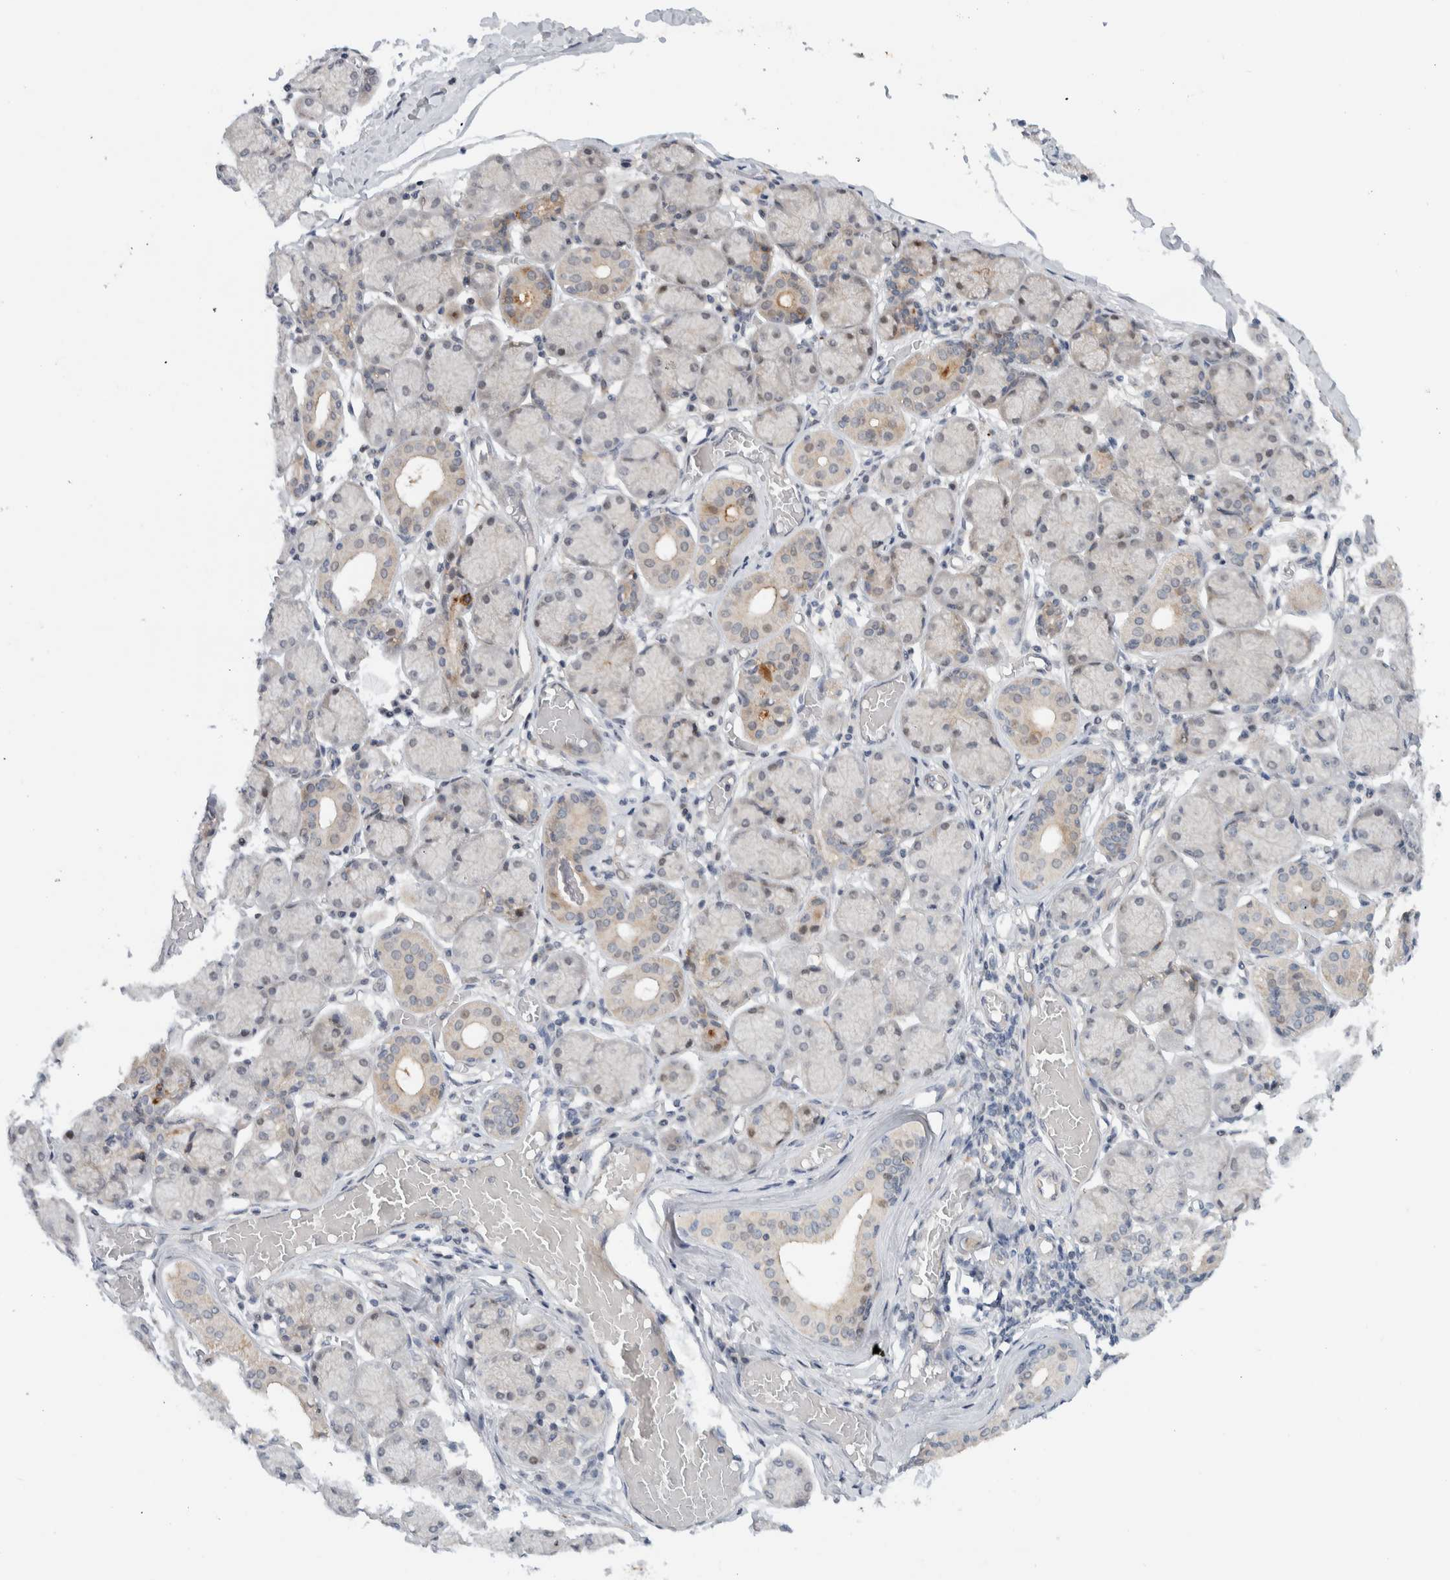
{"staining": {"intensity": "weak", "quantity": "<25%", "location": "cytoplasmic/membranous"}, "tissue": "salivary gland", "cell_type": "Glandular cells", "image_type": "normal", "snomed": [{"axis": "morphology", "description": "Normal tissue, NOS"}, {"axis": "topography", "description": "Salivary gland"}], "caption": "Photomicrograph shows no significant protein expression in glandular cells of normal salivary gland. (DAB (3,3'-diaminobenzidine) immunohistochemistry (IHC), high magnification).", "gene": "NCR3LG1", "patient": {"sex": "female", "age": 24}}